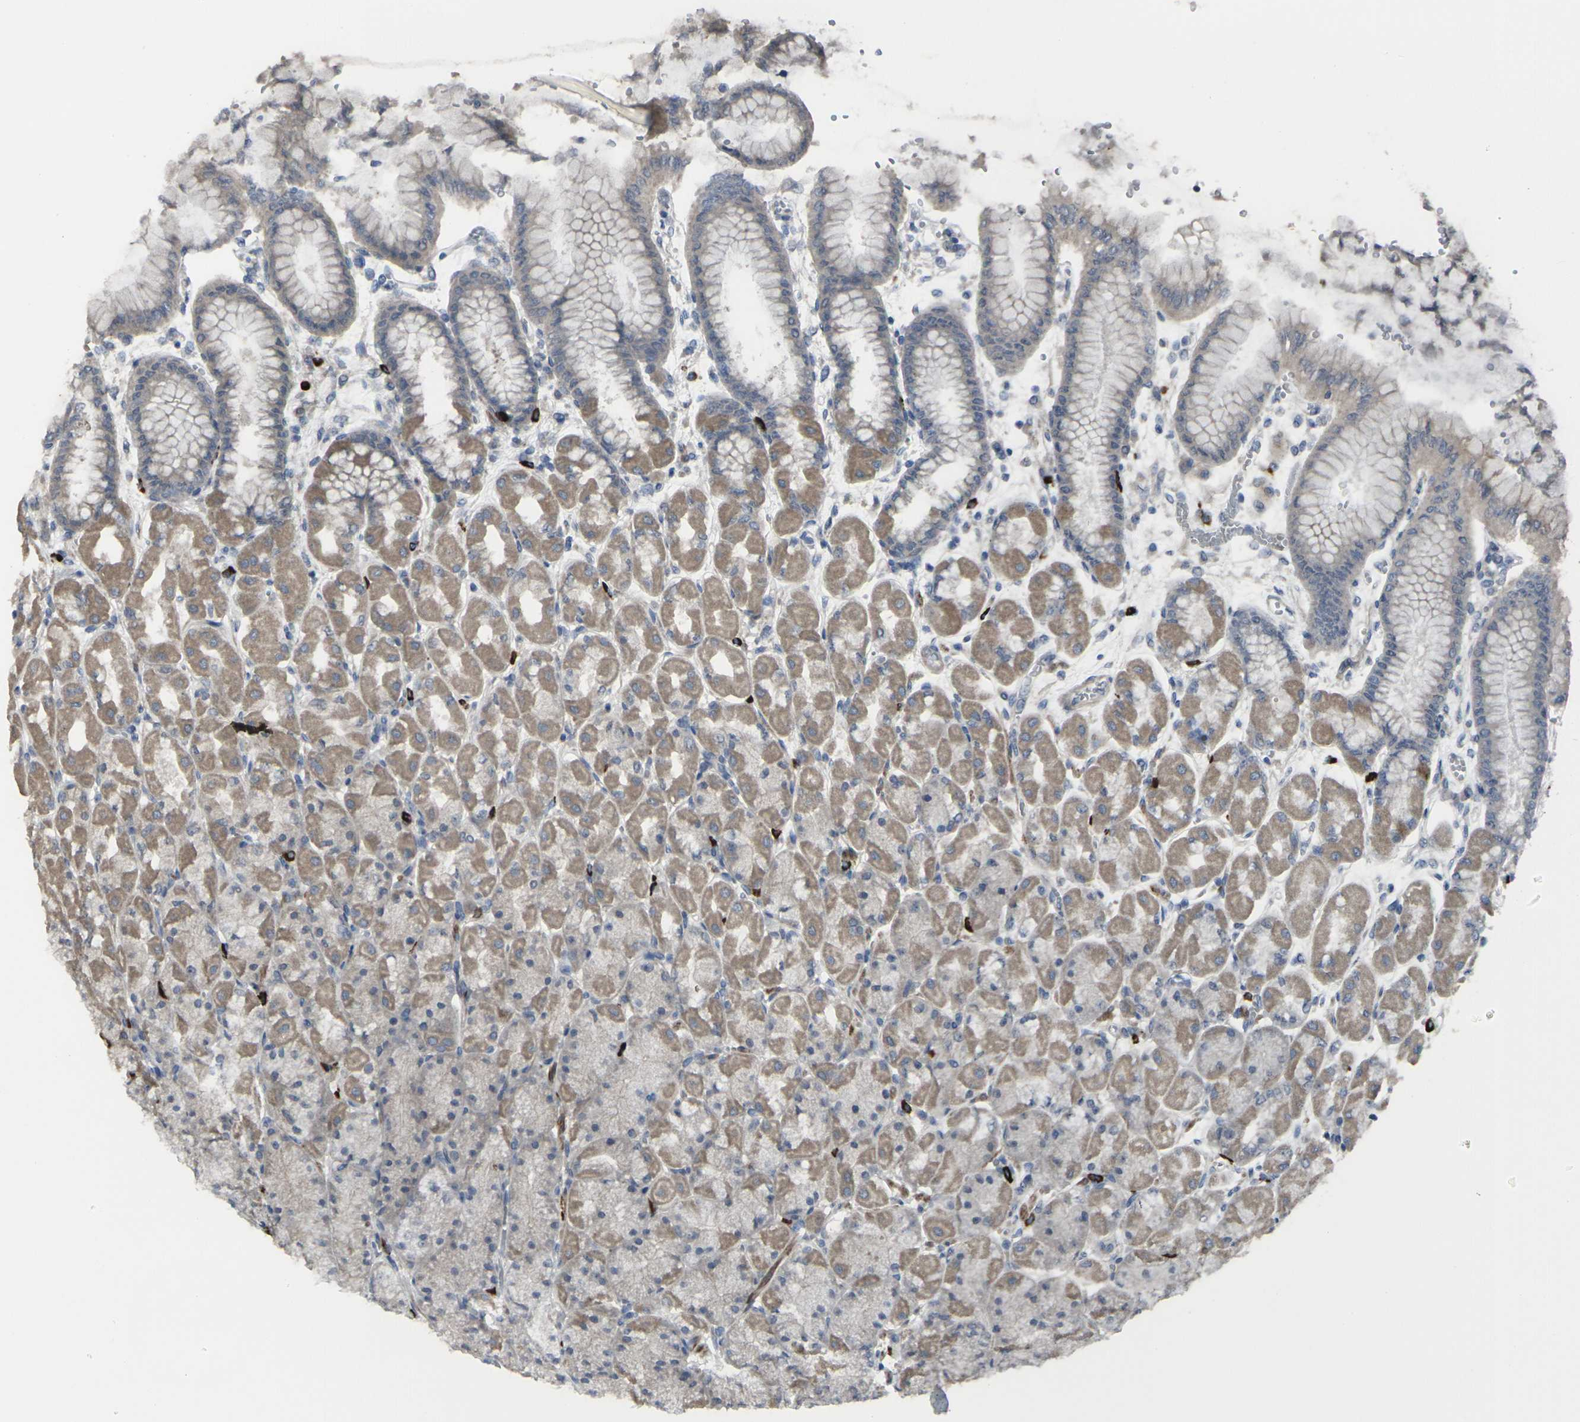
{"staining": {"intensity": "moderate", "quantity": ">75%", "location": "cytoplasmic/membranous"}, "tissue": "stomach", "cell_type": "Glandular cells", "image_type": "normal", "snomed": [{"axis": "morphology", "description": "Normal tissue, NOS"}, {"axis": "topography", "description": "Stomach, upper"}], "caption": "Protein staining by immunohistochemistry exhibits moderate cytoplasmic/membranous expression in about >75% of glandular cells in benign stomach.", "gene": "CCR10", "patient": {"sex": "female", "age": 56}}